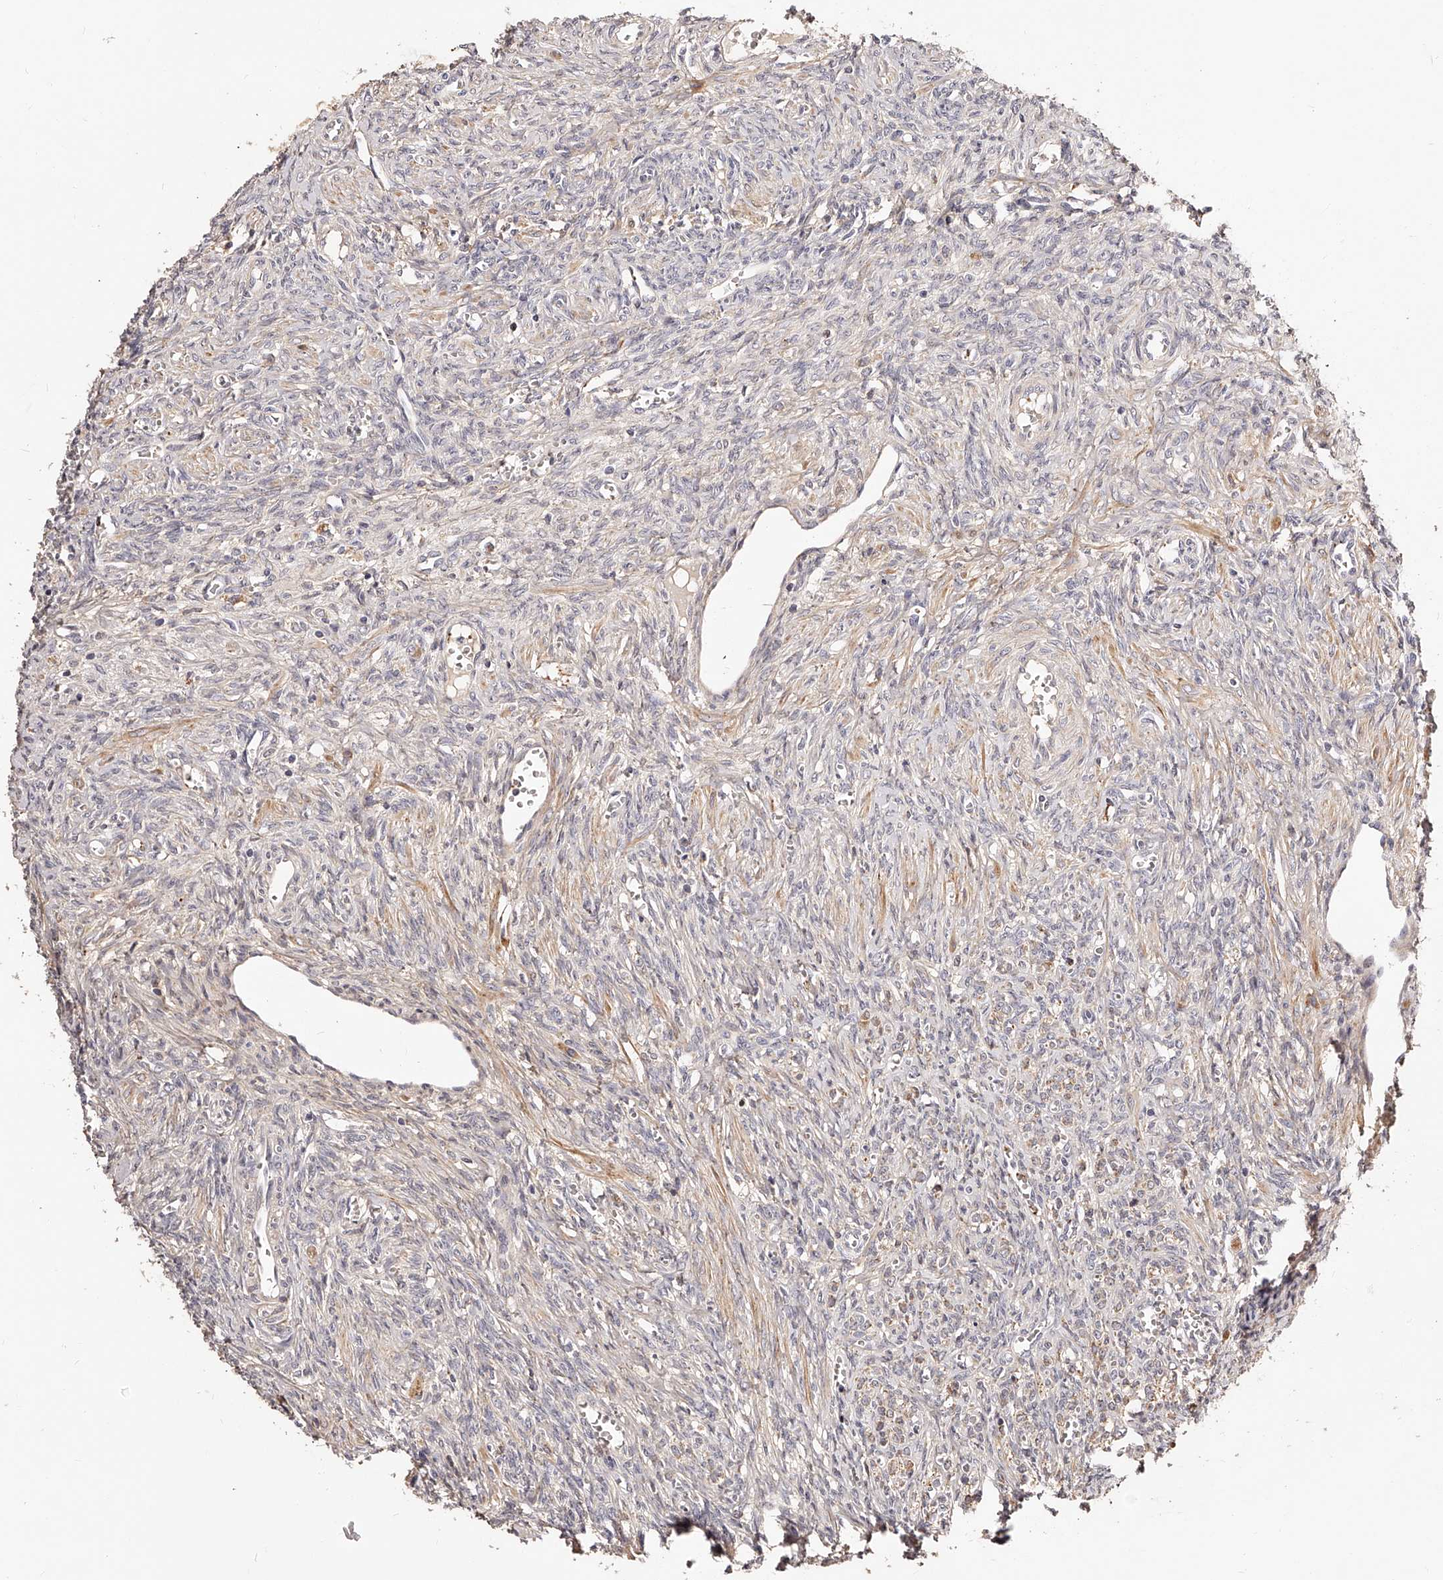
{"staining": {"intensity": "negative", "quantity": "none", "location": "none"}, "tissue": "ovary", "cell_type": "Ovarian stroma cells", "image_type": "normal", "snomed": [{"axis": "morphology", "description": "Normal tissue, NOS"}, {"axis": "topography", "description": "Ovary"}], "caption": "The histopathology image shows no staining of ovarian stroma cells in unremarkable ovary.", "gene": "ZNF502", "patient": {"sex": "female", "age": 41}}